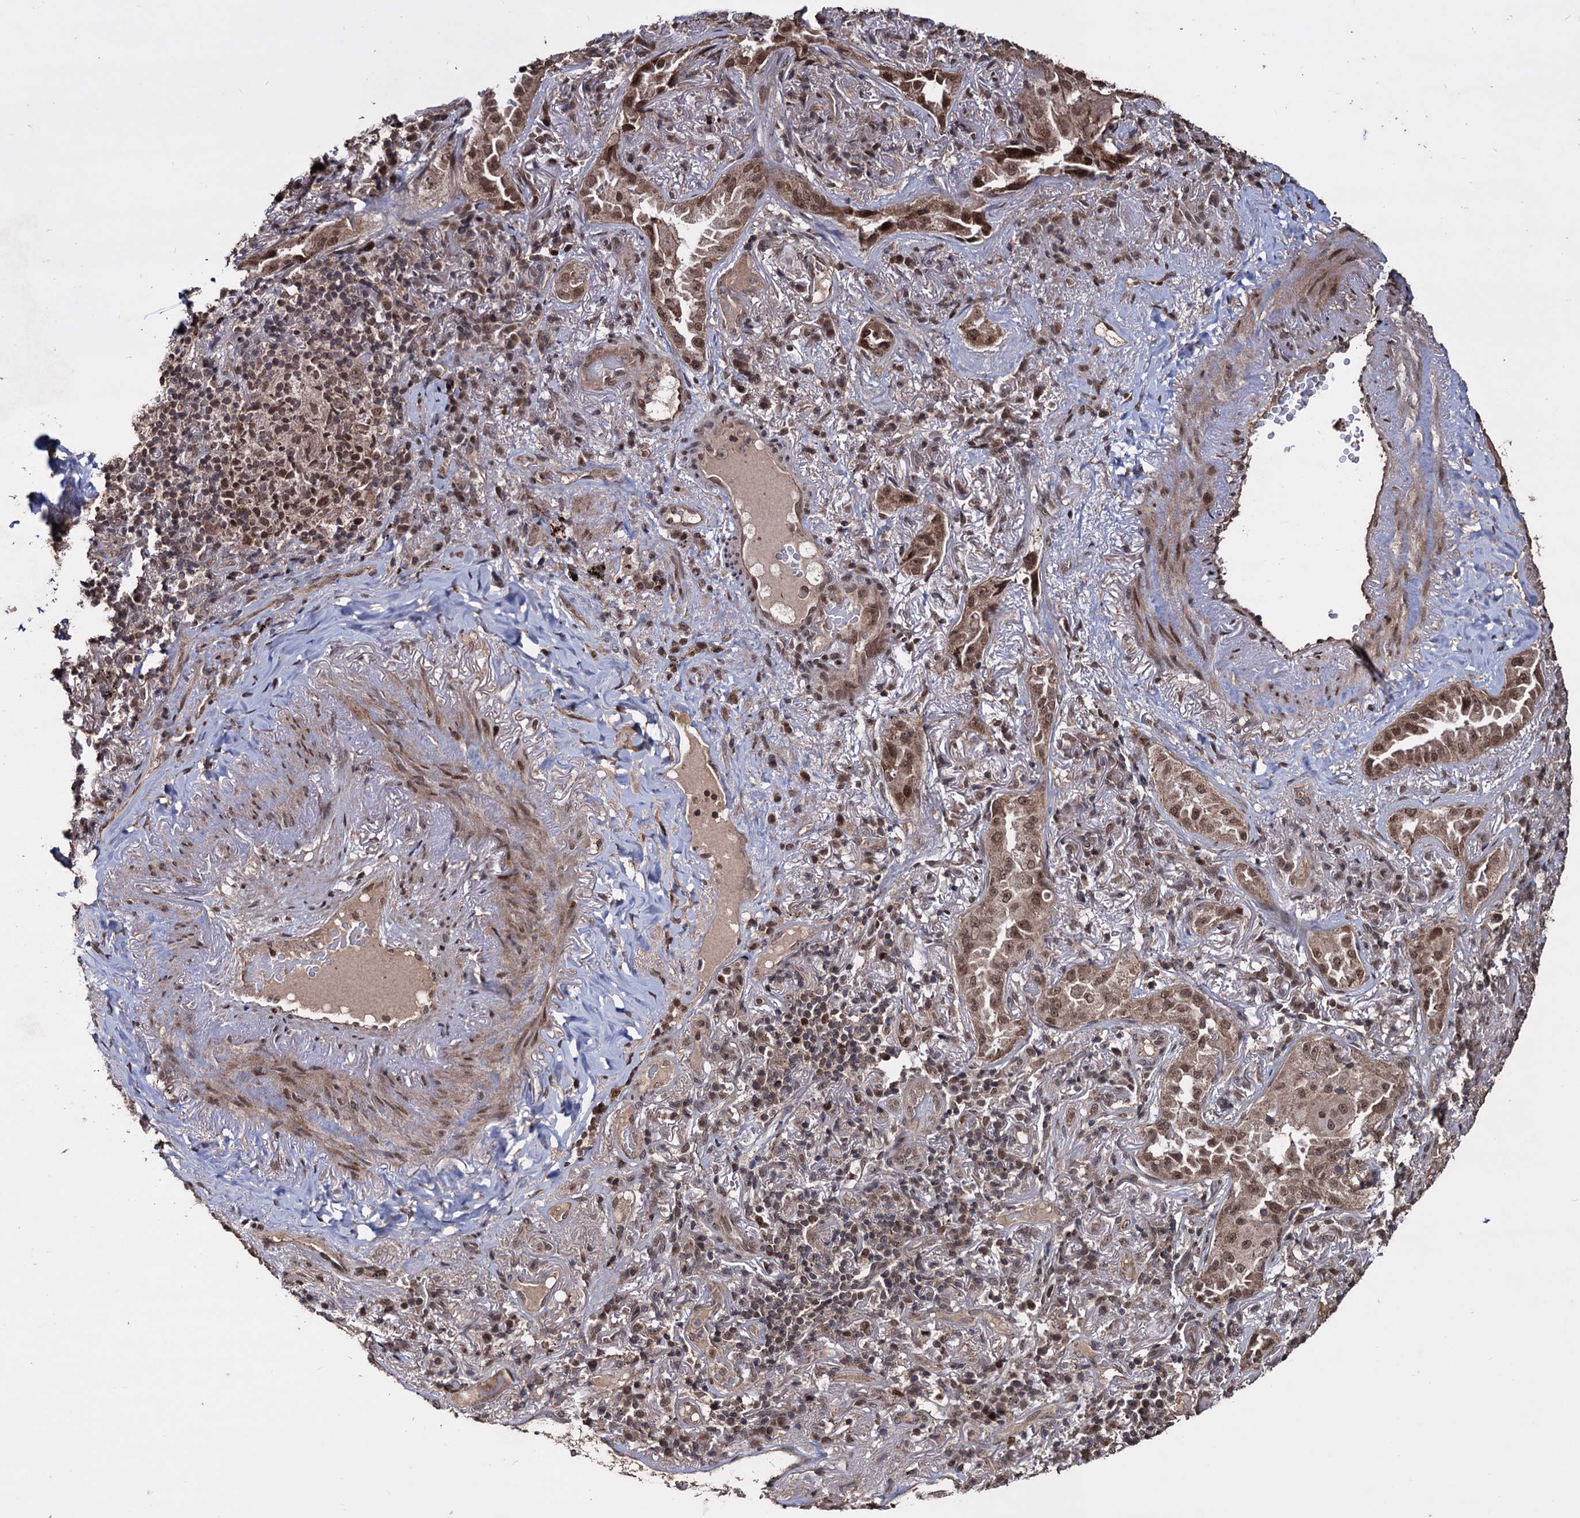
{"staining": {"intensity": "moderate", "quantity": ">75%", "location": "cytoplasmic/membranous,nuclear"}, "tissue": "lung cancer", "cell_type": "Tumor cells", "image_type": "cancer", "snomed": [{"axis": "morphology", "description": "Adenocarcinoma, NOS"}, {"axis": "topography", "description": "Lung"}], "caption": "Tumor cells display medium levels of moderate cytoplasmic/membranous and nuclear expression in about >75% of cells in lung adenocarcinoma. The staining was performed using DAB, with brown indicating positive protein expression. Nuclei are stained blue with hematoxylin.", "gene": "KLF5", "patient": {"sex": "female", "age": 69}}